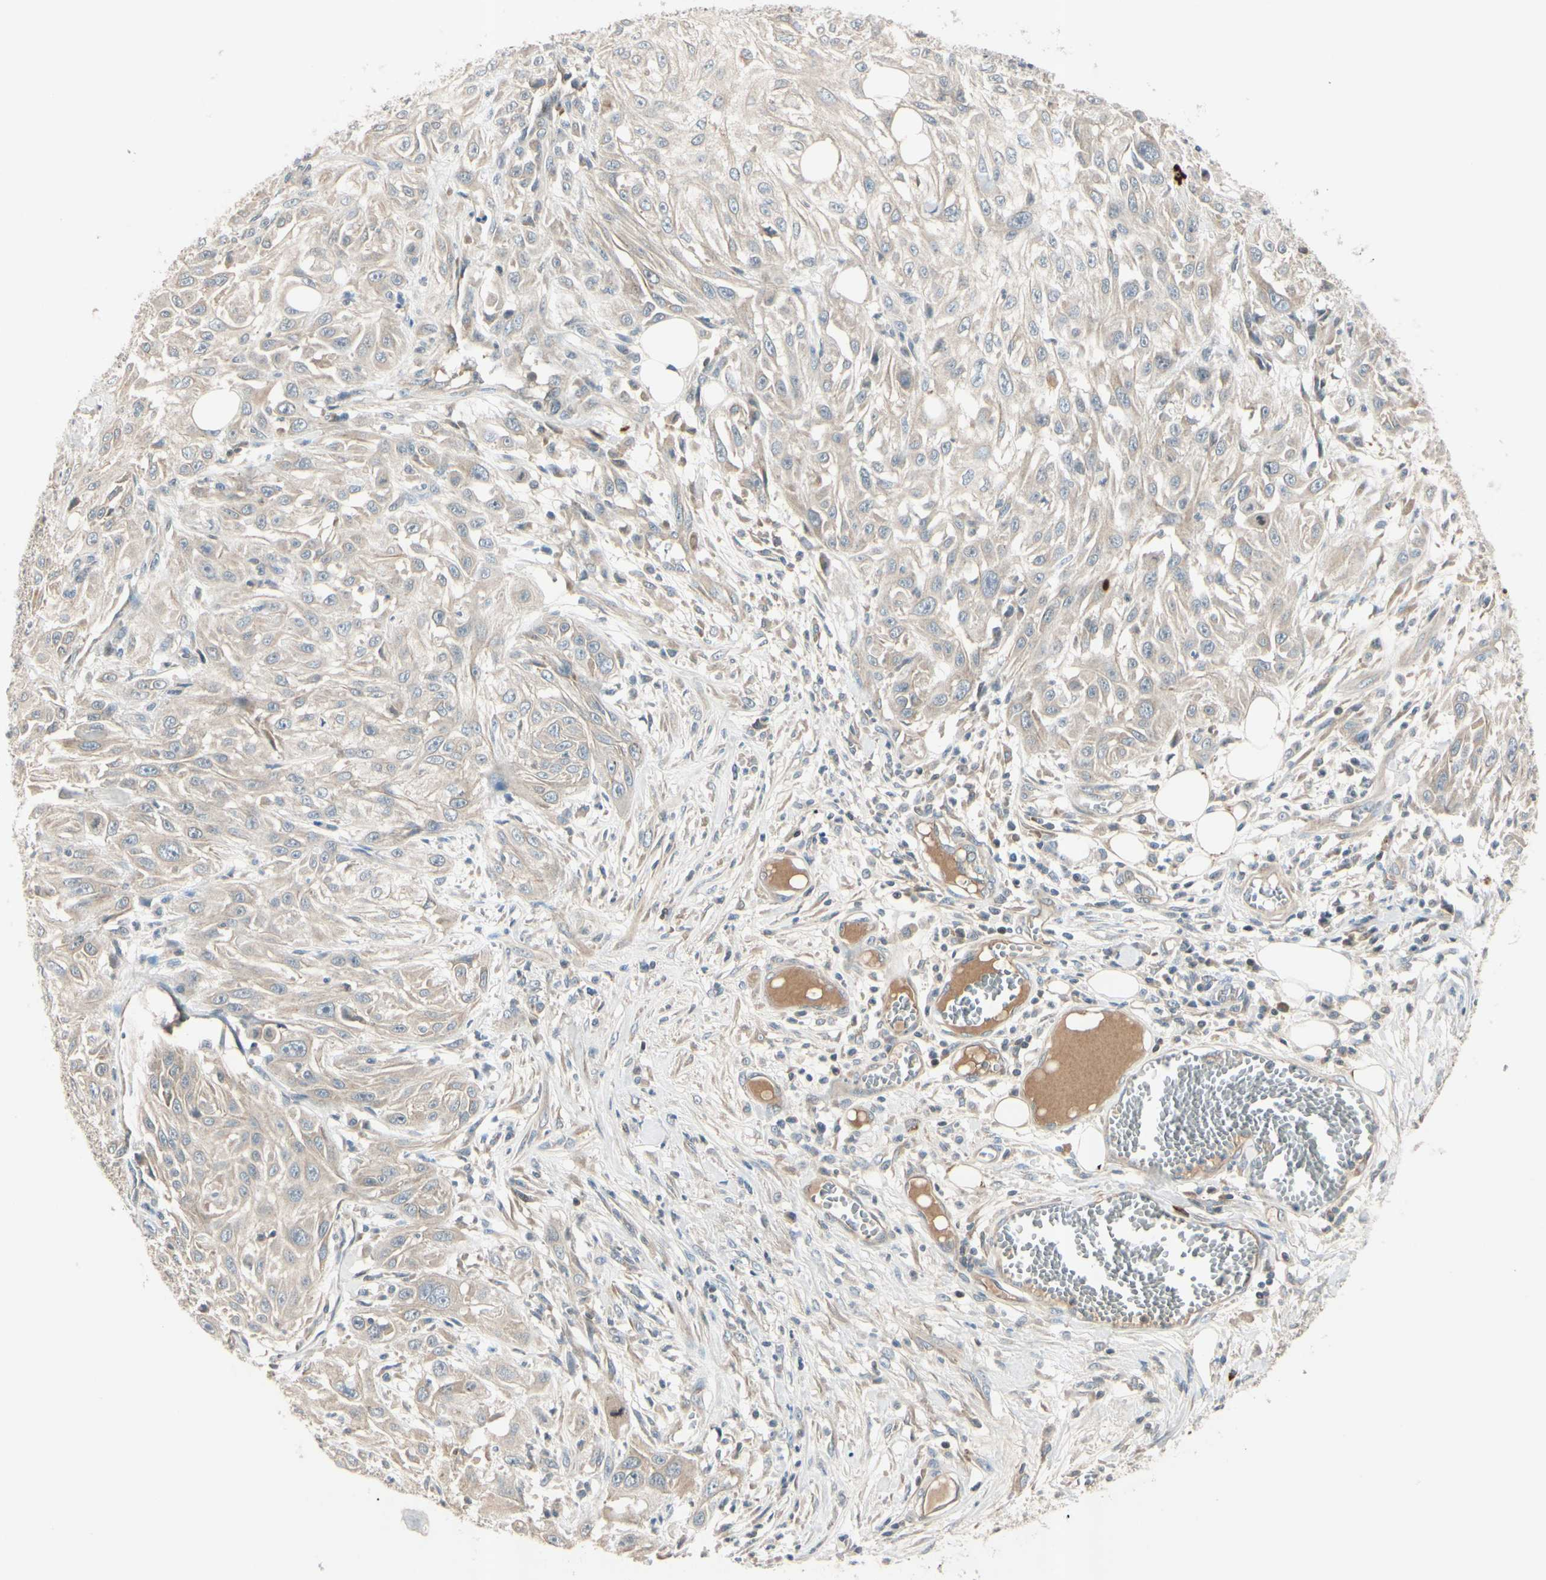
{"staining": {"intensity": "weak", "quantity": ">75%", "location": "cytoplasmic/membranous"}, "tissue": "skin cancer", "cell_type": "Tumor cells", "image_type": "cancer", "snomed": [{"axis": "morphology", "description": "Squamous cell carcinoma, NOS"}, {"axis": "topography", "description": "Skin"}], "caption": "DAB immunohistochemical staining of human skin squamous cell carcinoma reveals weak cytoplasmic/membranous protein positivity in about >75% of tumor cells.", "gene": "ICAM5", "patient": {"sex": "male", "age": 75}}